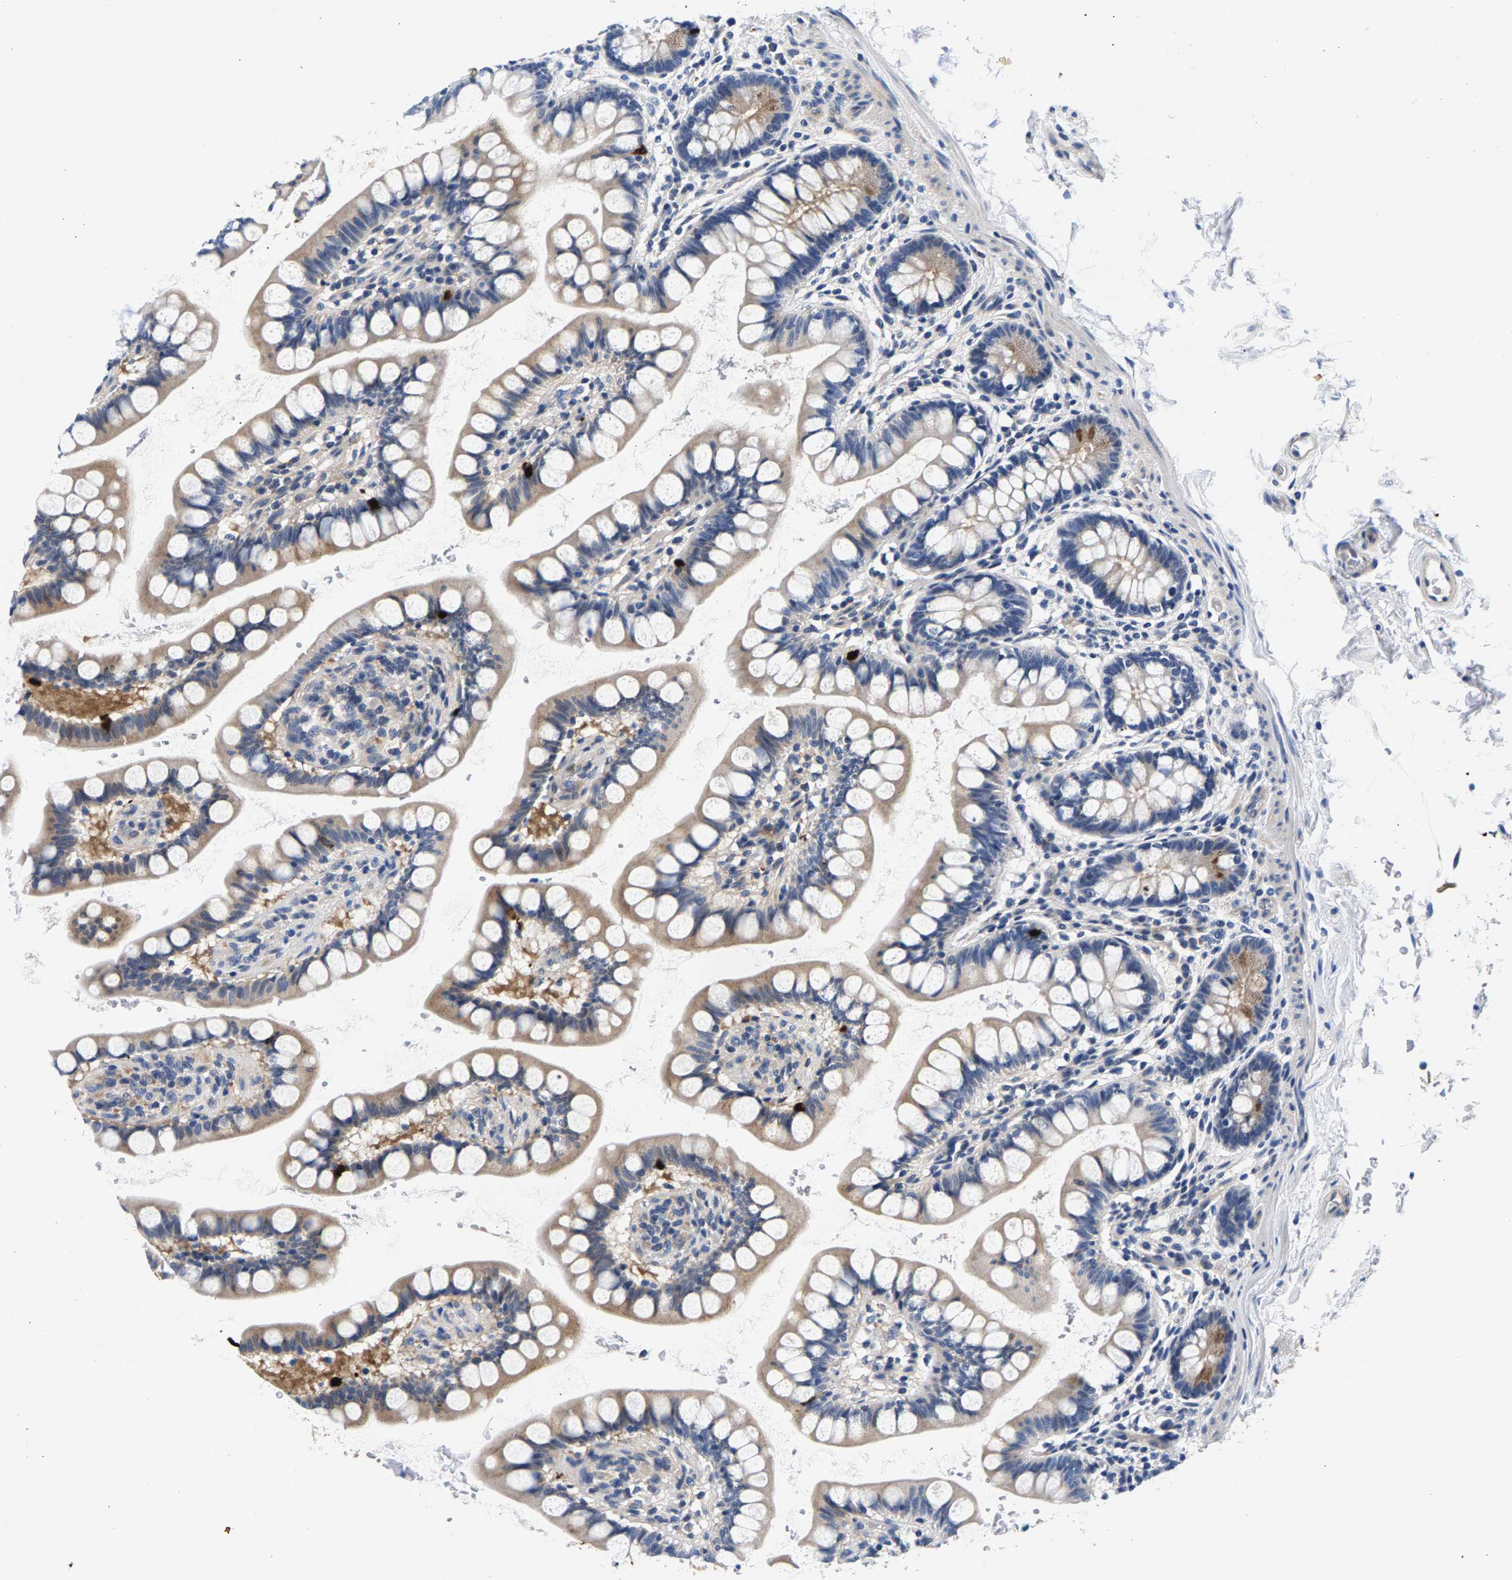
{"staining": {"intensity": "weak", "quantity": ">75%", "location": "cytoplasmic/membranous"}, "tissue": "small intestine", "cell_type": "Glandular cells", "image_type": "normal", "snomed": [{"axis": "morphology", "description": "Normal tissue, NOS"}, {"axis": "topography", "description": "Small intestine"}], "caption": "Protein staining displays weak cytoplasmic/membranous positivity in about >75% of glandular cells in benign small intestine.", "gene": "P2RY4", "patient": {"sex": "female", "age": 58}}